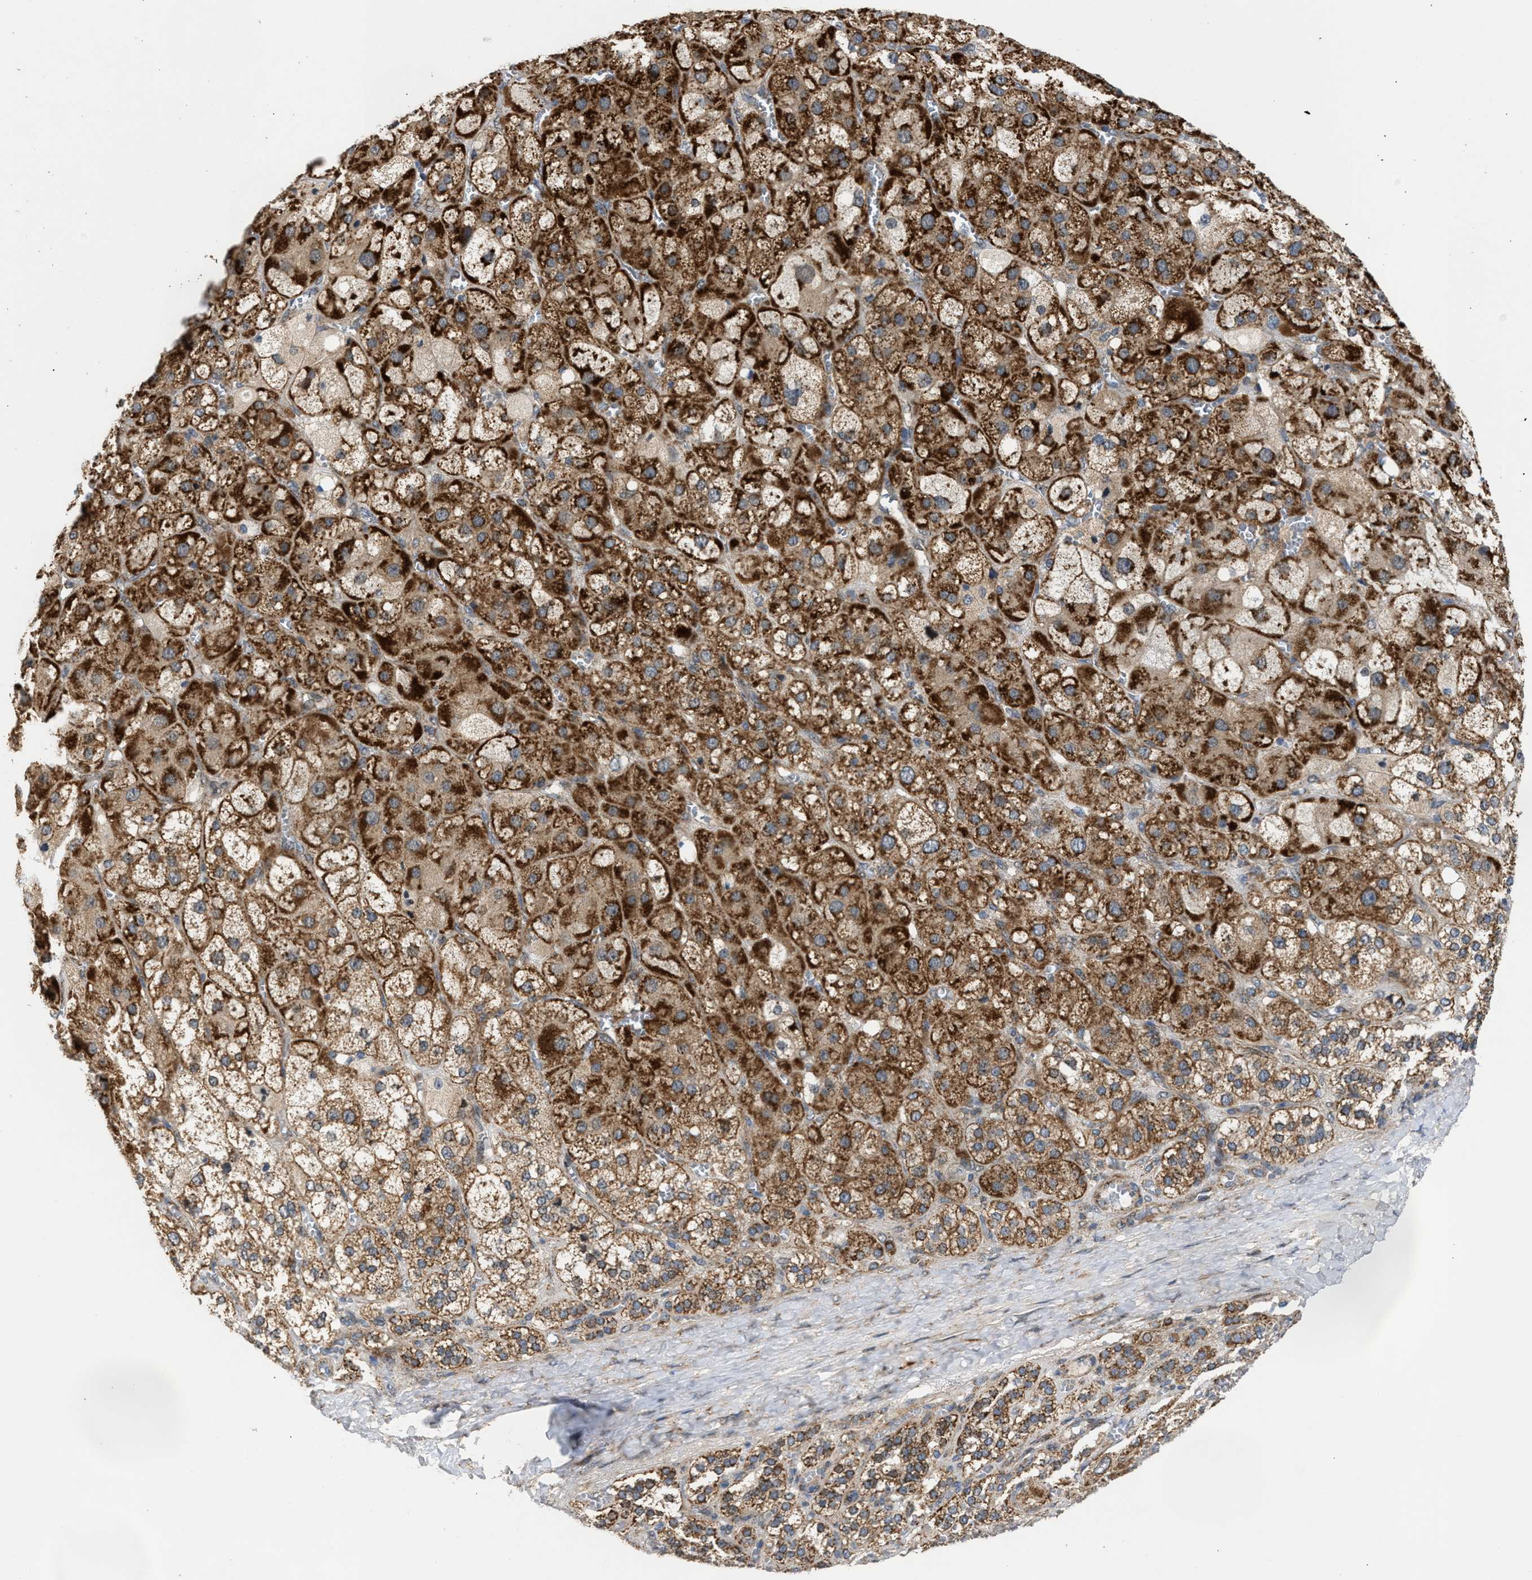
{"staining": {"intensity": "strong", "quantity": ">75%", "location": "cytoplasmic/membranous"}, "tissue": "adrenal gland", "cell_type": "Glandular cells", "image_type": "normal", "snomed": [{"axis": "morphology", "description": "Normal tissue, NOS"}, {"axis": "topography", "description": "Adrenal gland"}], "caption": "Protein expression analysis of normal adrenal gland reveals strong cytoplasmic/membranous positivity in about >75% of glandular cells. Nuclei are stained in blue.", "gene": "TACO1", "patient": {"sex": "female", "age": 47}}